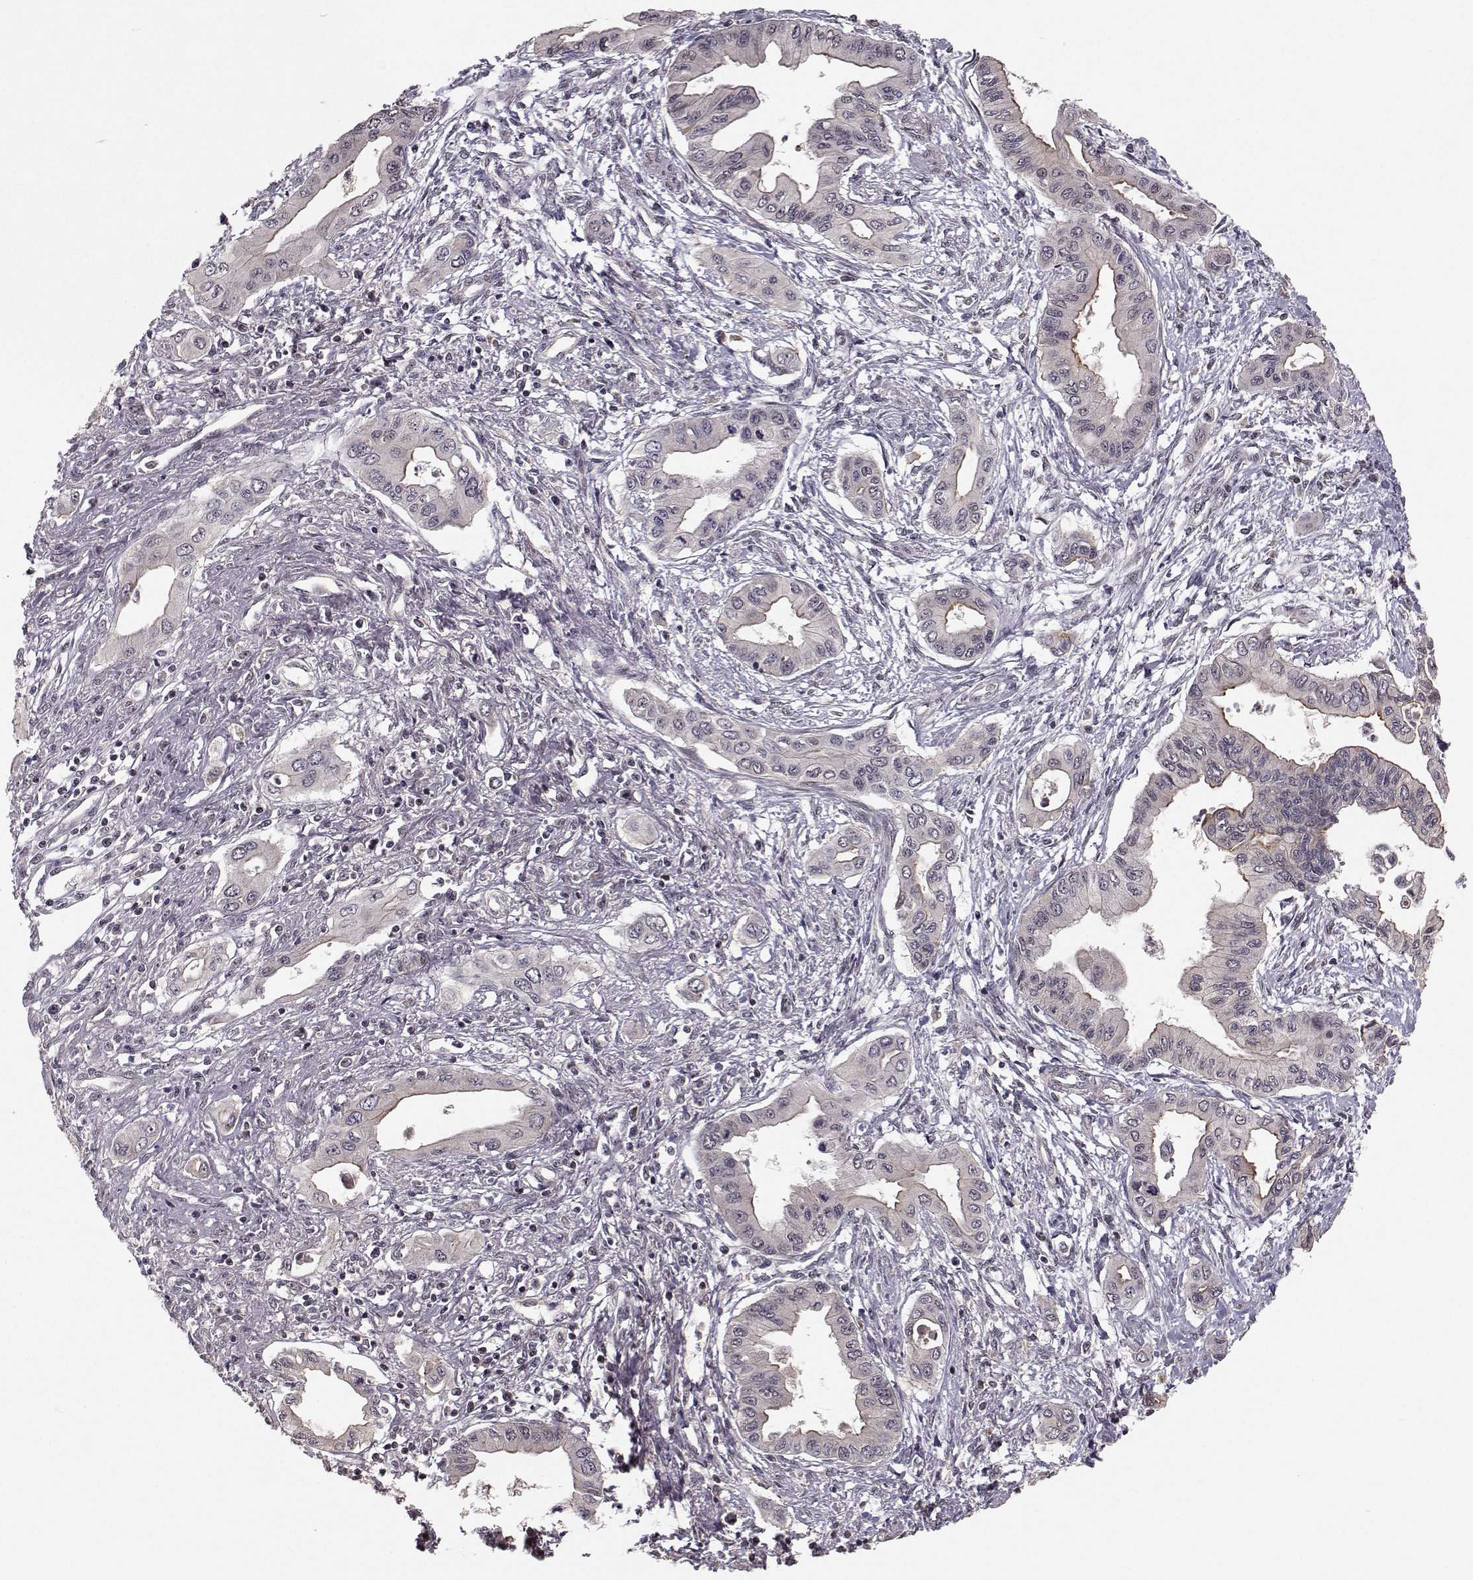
{"staining": {"intensity": "moderate", "quantity": "<25%", "location": "cytoplasmic/membranous"}, "tissue": "pancreatic cancer", "cell_type": "Tumor cells", "image_type": "cancer", "snomed": [{"axis": "morphology", "description": "Adenocarcinoma, NOS"}, {"axis": "topography", "description": "Pancreas"}], "caption": "Tumor cells show low levels of moderate cytoplasmic/membranous positivity in approximately <25% of cells in adenocarcinoma (pancreatic).", "gene": "PLEKHG3", "patient": {"sex": "female", "age": 62}}